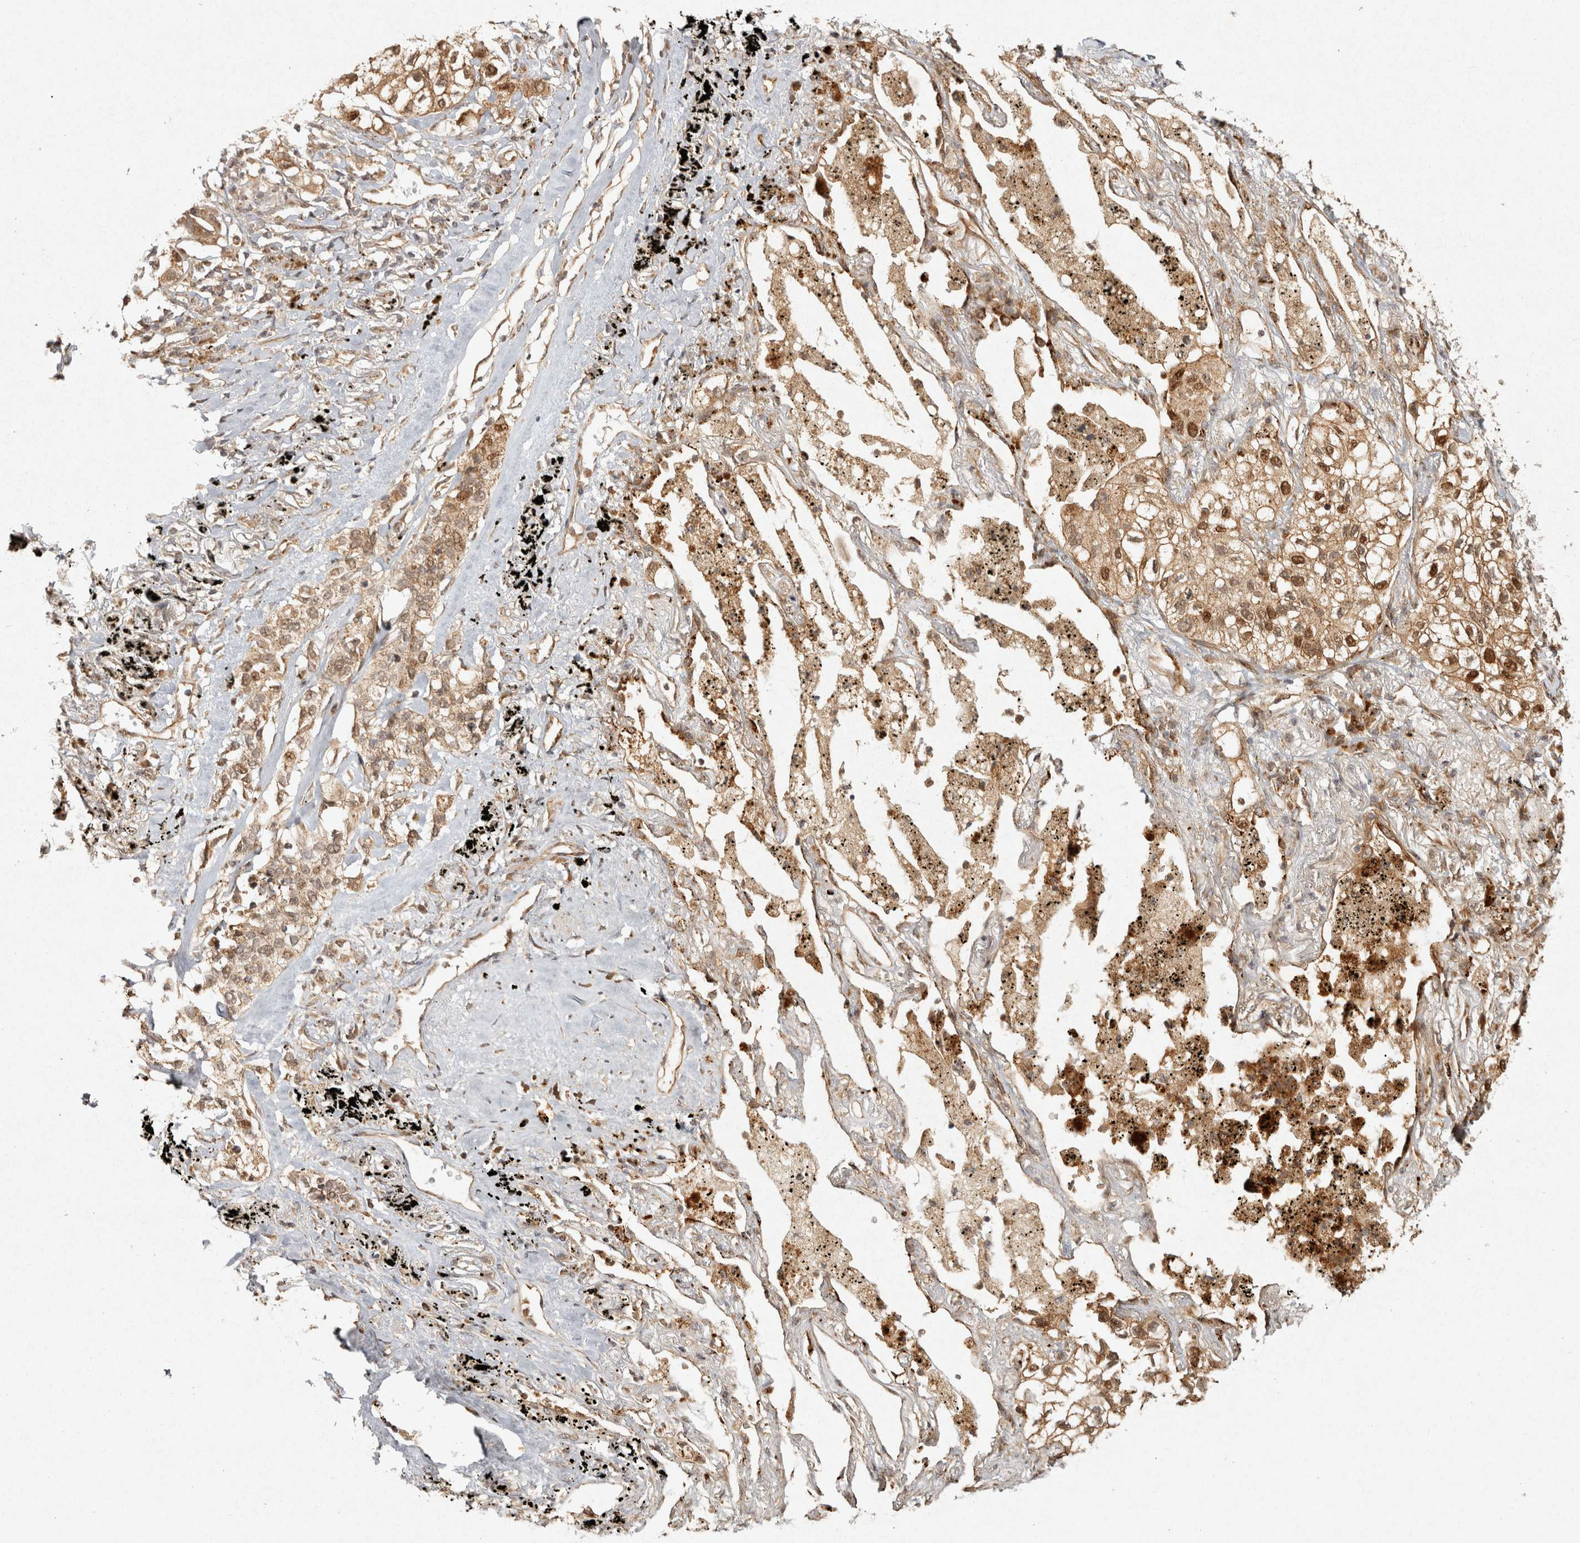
{"staining": {"intensity": "moderate", "quantity": ">75%", "location": "cytoplasmic/membranous,nuclear"}, "tissue": "lung cancer", "cell_type": "Tumor cells", "image_type": "cancer", "snomed": [{"axis": "morphology", "description": "Adenocarcinoma, NOS"}, {"axis": "topography", "description": "Lung"}], "caption": "Human adenocarcinoma (lung) stained with a protein marker demonstrates moderate staining in tumor cells.", "gene": "CAMSAP2", "patient": {"sex": "male", "age": 63}}